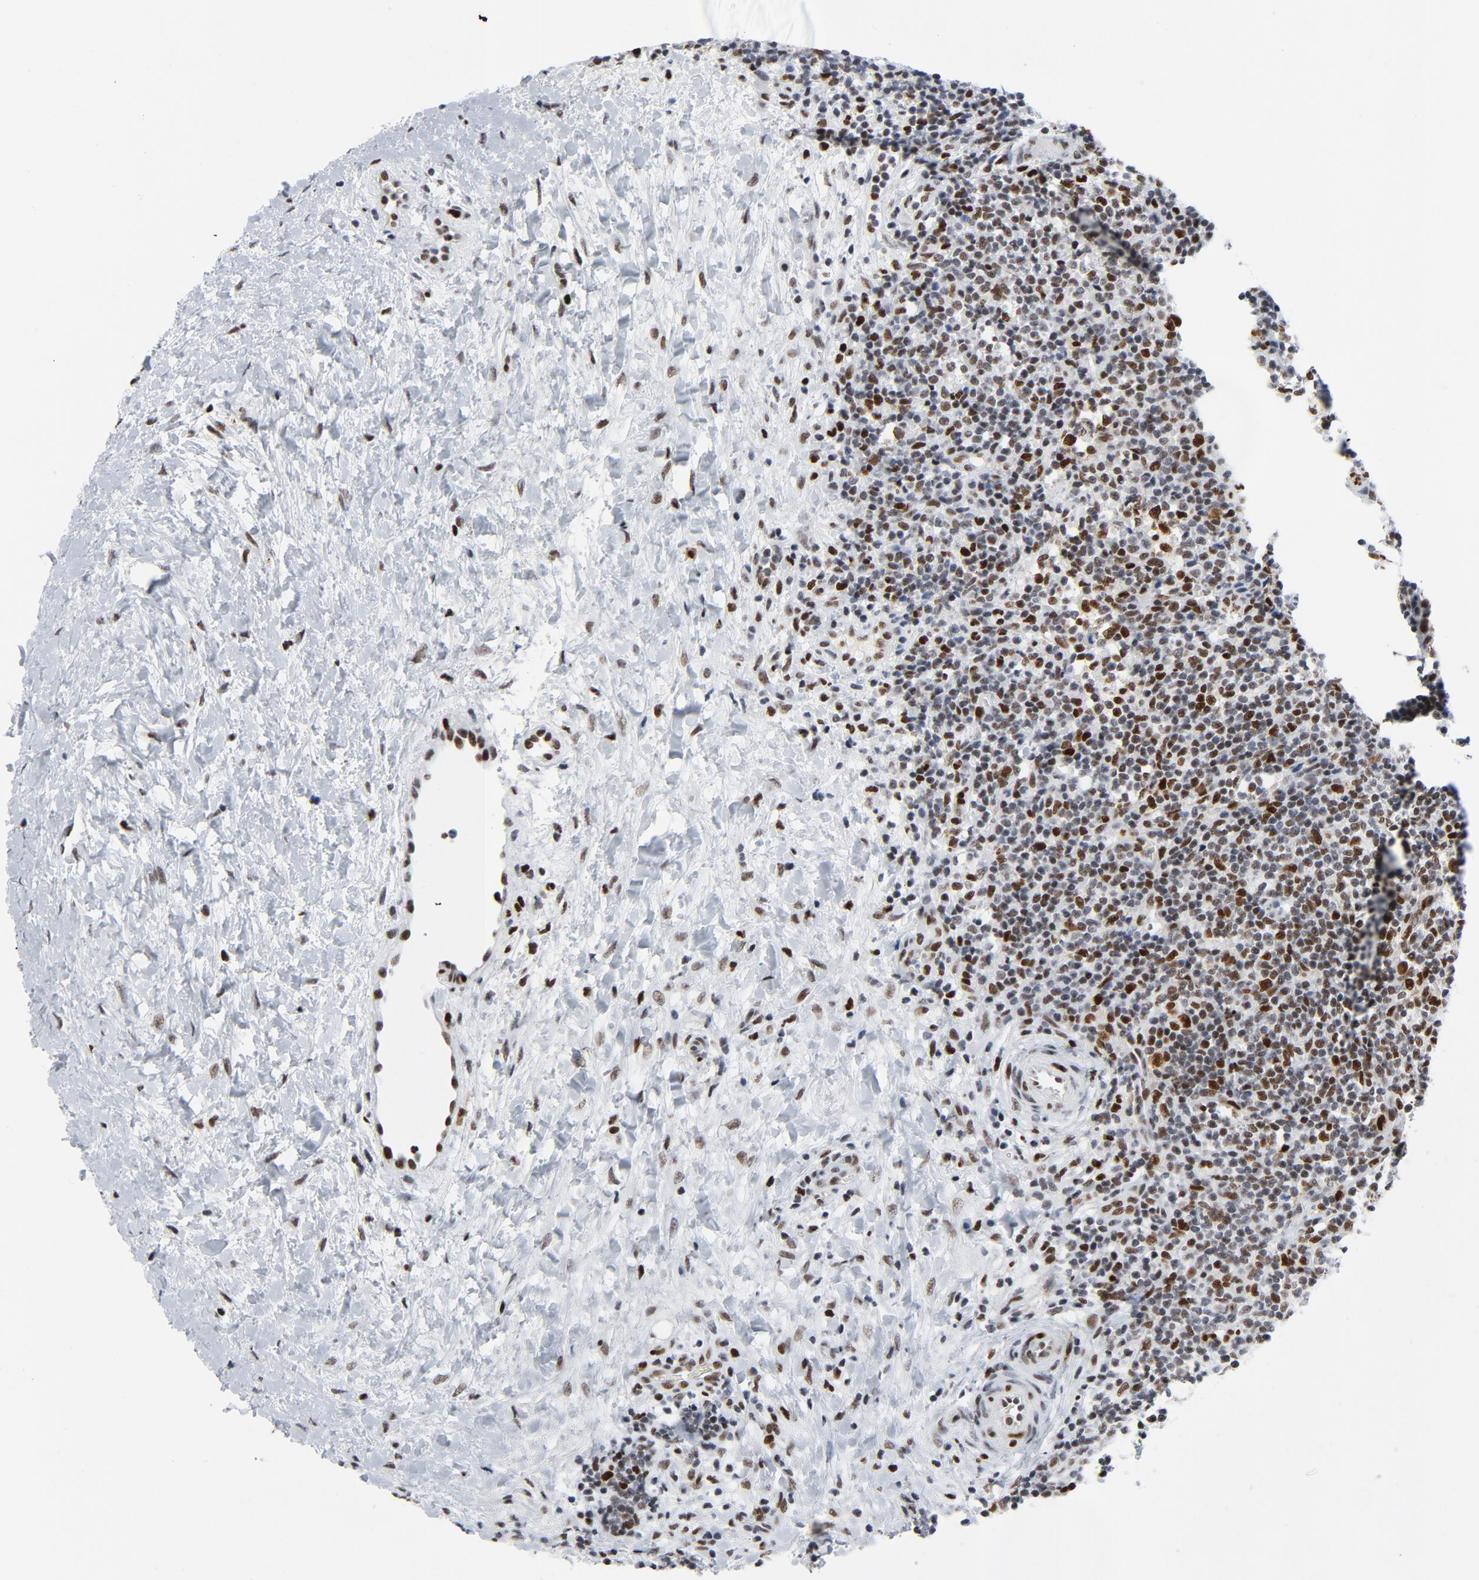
{"staining": {"intensity": "strong", "quantity": "25%-75%", "location": "nuclear"}, "tissue": "lymphoma", "cell_type": "Tumor cells", "image_type": "cancer", "snomed": [{"axis": "morphology", "description": "Malignant lymphoma, non-Hodgkin's type, Low grade"}, {"axis": "topography", "description": "Lymph node"}], "caption": "Lymphoma tissue demonstrates strong nuclear staining in about 25%-75% of tumor cells, visualized by immunohistochemistry.", "gene": "POLD1", "patient": {"sex": "female", "age": 76}}